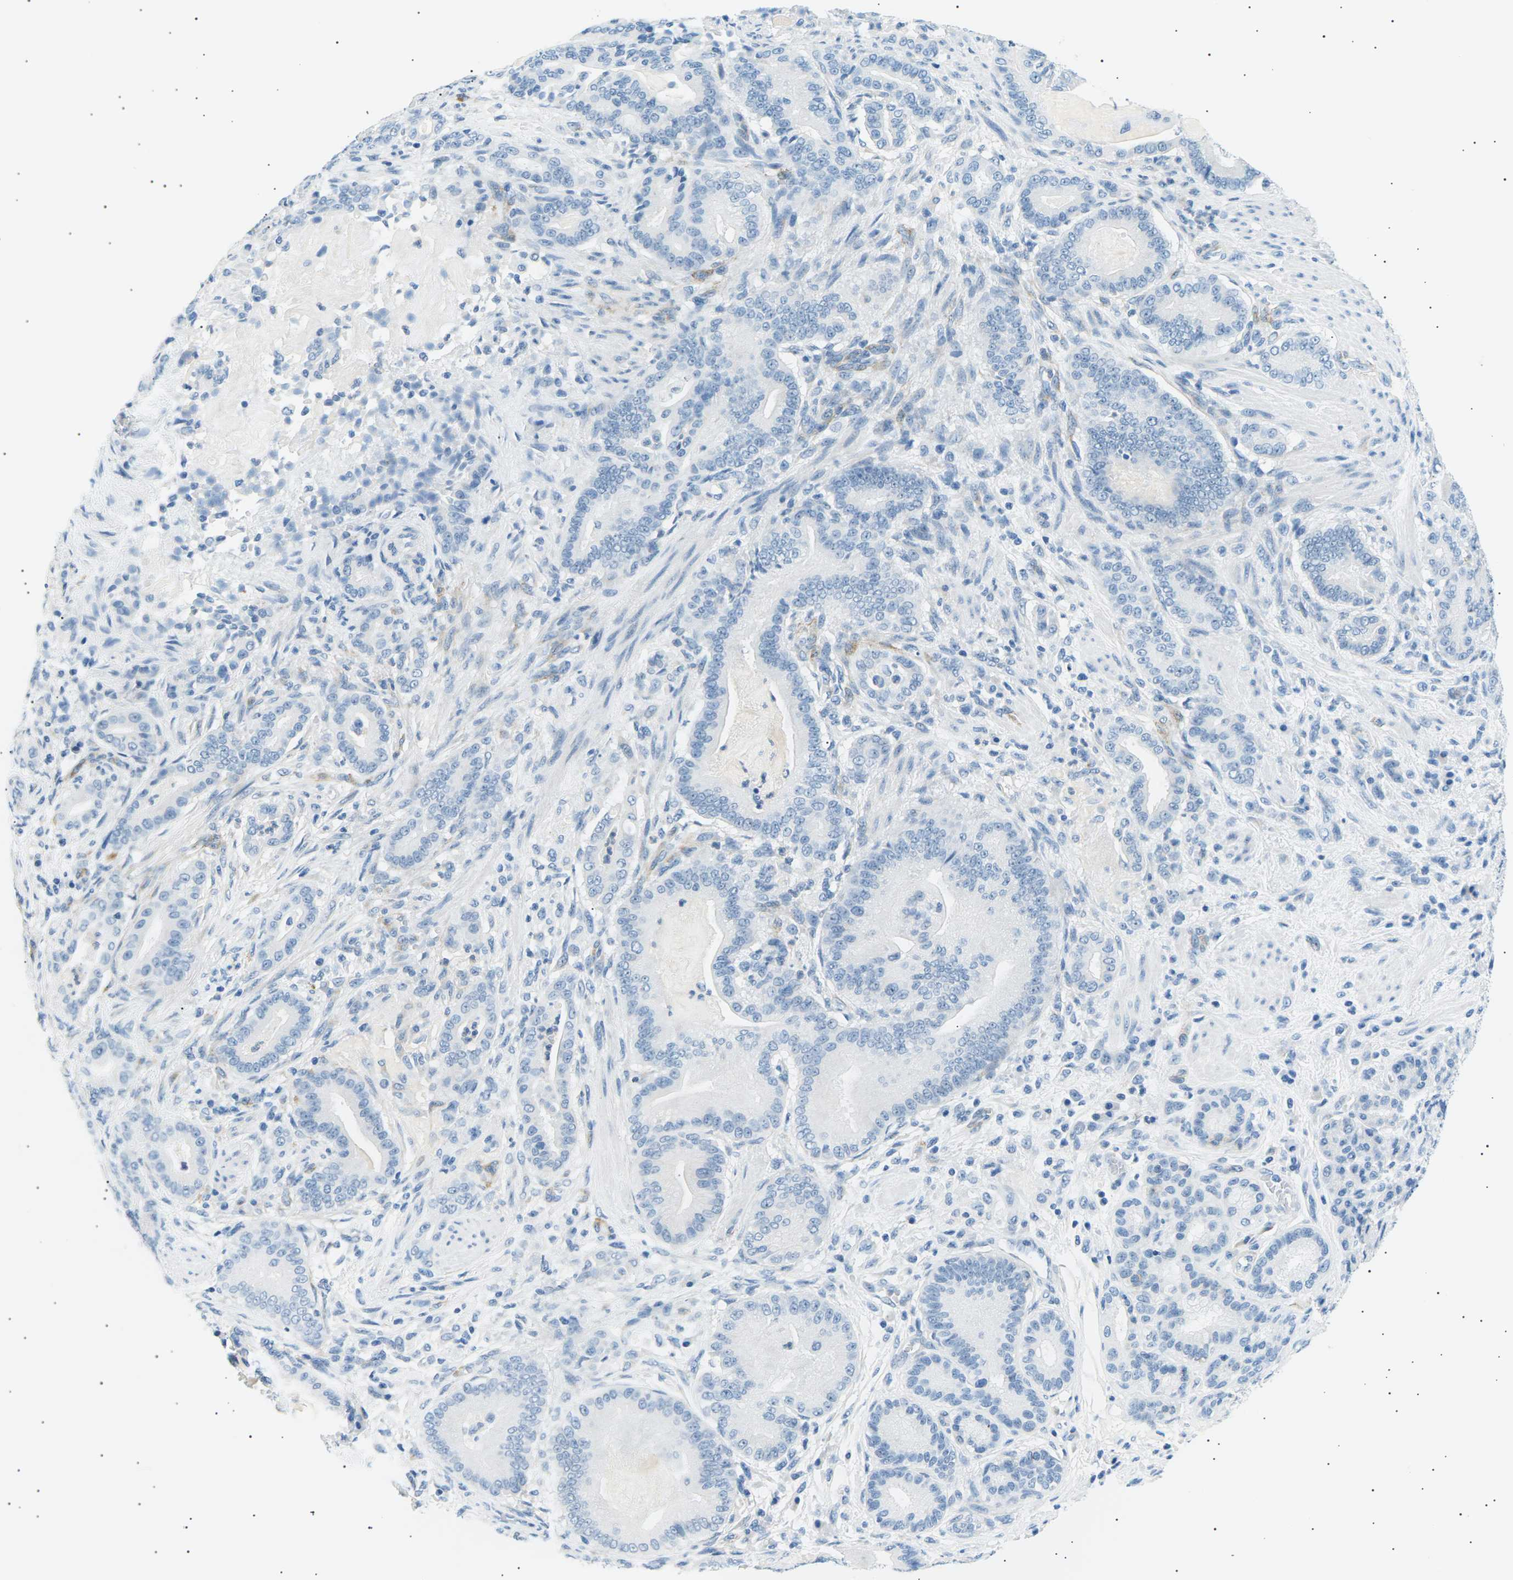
{"staining": {"intensity": "negative", "quantity": "none", "location": "none"}, "tissue": "pancreatic cancer", "cell_type": "Tumor cells", "image_type": "cancer", "snomed": [{"axis": "morphology", "description": "Normal tissue, NOS"}, {"axis": "morphology", "description": "Adenocarcinoma, NOS"}, {"axis": "topography", "description": "Pancreas"}], "caption": "Immunohistochemical staining of pancreatic cancer shows no significant expression in tumor cells.", "gene": "SEPTIN5", "patient": {"sex": "male", "age": 63}}